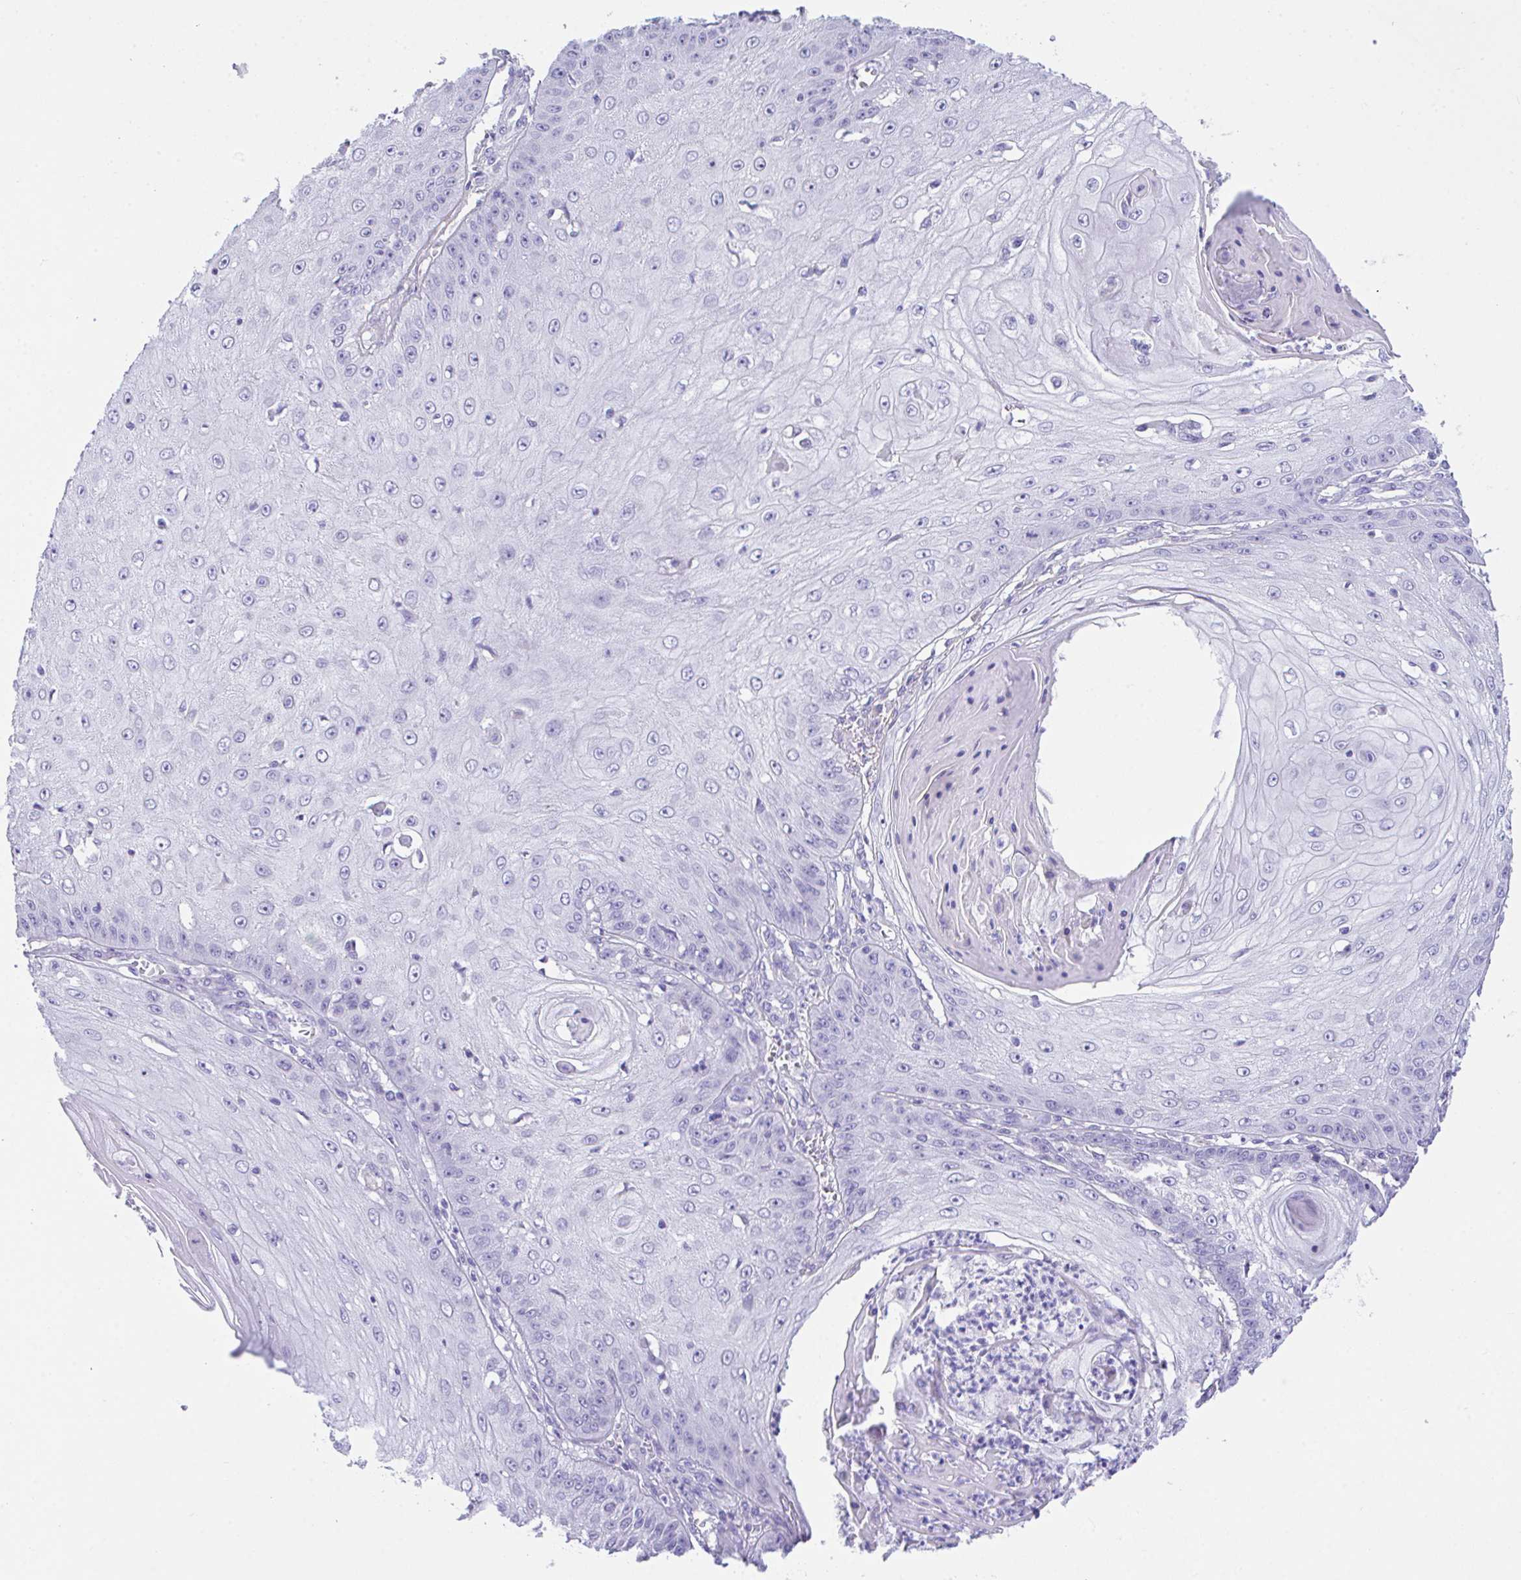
{"staining": {"intensity": "negative", "quantity": "none", "location": "none"}, "tissue": "skin cancer", "cell_type": "Tumor cells", "image_type": "cancer", "snomed": [{"axis": "morphology", "description": "Squamous cell carcinoma, NOS"}, {"axis": "topography", "description": "Skin"}], "caption": "High magnification brightfield microscopy of skin cancer stained with DAB (brown) and counterstained with hematoxylin (blue): tumor cells show no significant expression. The staining is performed using DAB (3,3'-diaminobenzidine) brown chromogen with nuclei counter-stained in using hematoxylin.", "gene": "SLC16A6", "patient": {"sex": "male", "age": 70}}